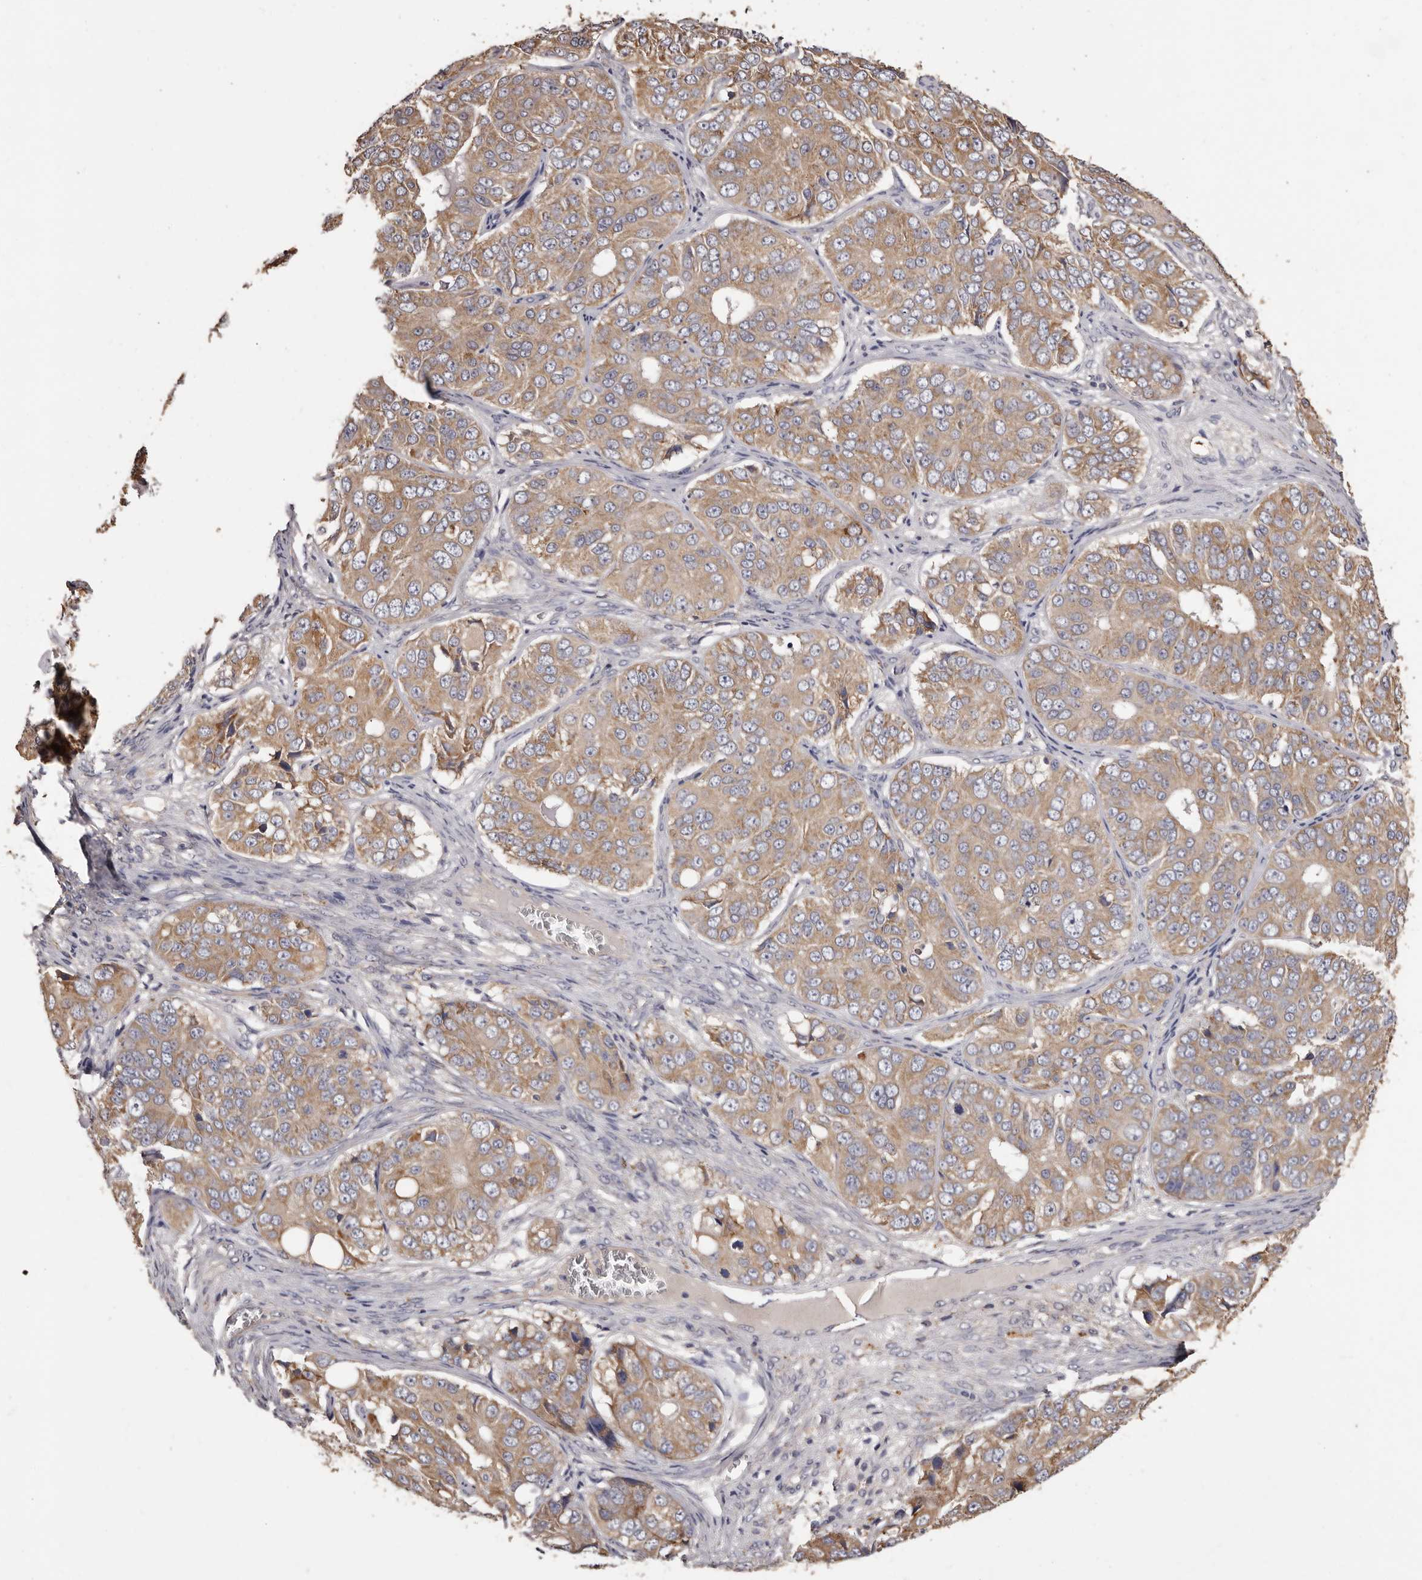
{"staining": {"intensity": "moderate", "quantity": ">75%", "location": "cytoplasmic/membranous"}, "tissue": "ovarian cancer", "cell_type": "Tumor cells", "image_type": "cancer", "snomed": [{"axis": "morphology", "description": "Carcinoma, endometroid"}, {"axis": "topography", "description": "Ovary"}], "caption": "IHC staining of ovarian cancer, which reveals medium levels of moderate cytoplasmic/membranous expression in approximately >75% of tumor cells indicating moderate cytoplasmic/membranous protein staining. The staining was performed using DAB (3,3'-diaminobenzidine) (brown) for protein detection and nuclei were counterstained in hematoxylin (blue).", "gene": "ETNK1", "patient": {"sex": "female", "age": 51}}